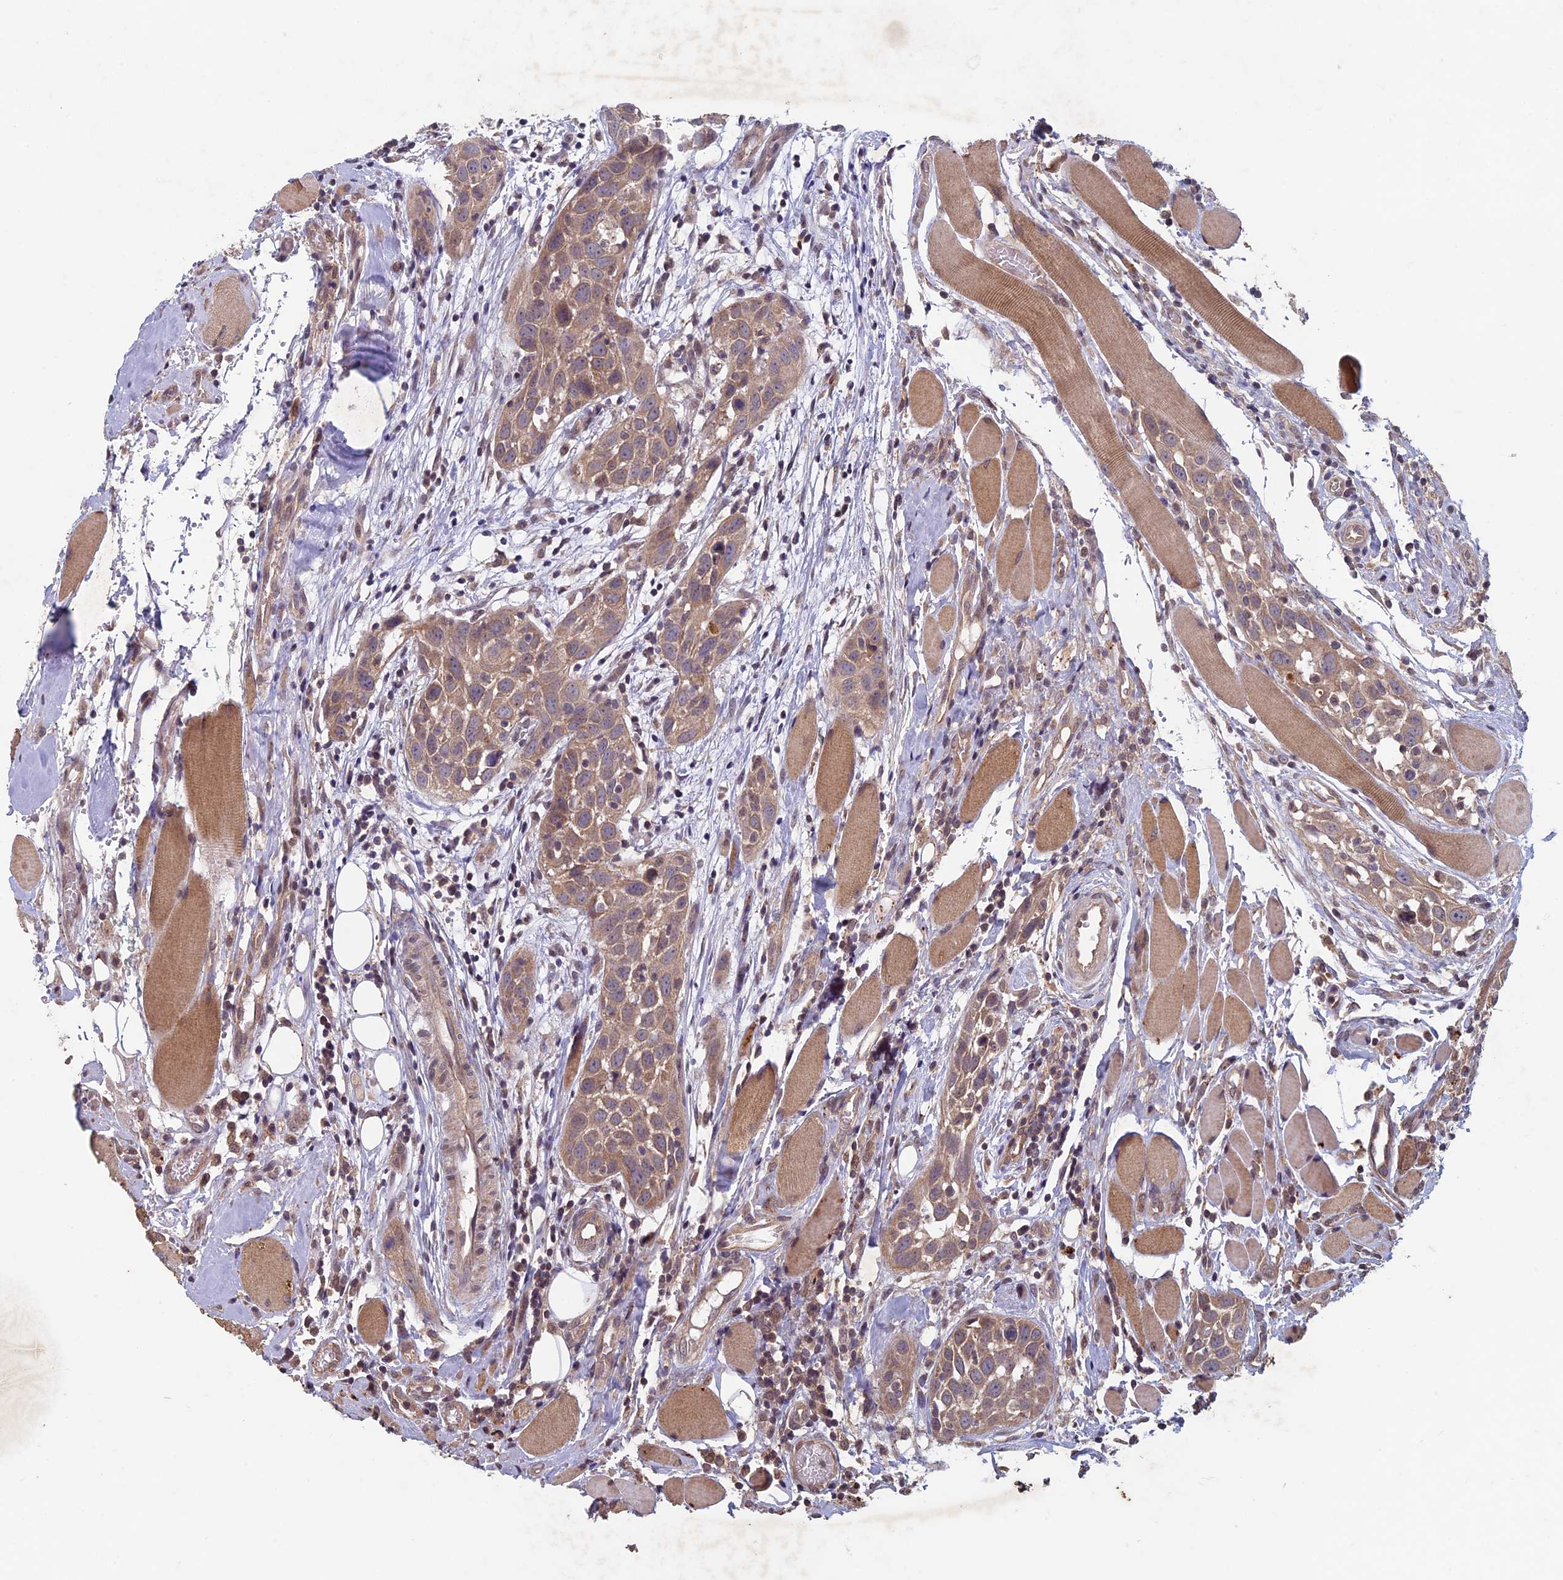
{"staining": {"intensity": "moderate", "quantity": ">75%", "location": "cytoplasmic/membranous"}, "tissue": "head and neck cancer", "cell_type": "Tumor cells", "image_type": "cancer", "snomed": [{"axis": "morphology", "description": "Squamous cell carcinoma, NOS"}, {"axis": "topography", "description": "Oral tissue"}, {"axis": "topography", "description": "Head-Neck"}], "caption": "There is medium levels of moderate cytoplasmic/membranous positivity in tumor cells of head and neck cancer (squamous cell carcinoma), as demonstrated by immunohistochemical staining (brown color).", "gene": "RCCD1", "patient": {"sex": "female", "age": 50}}